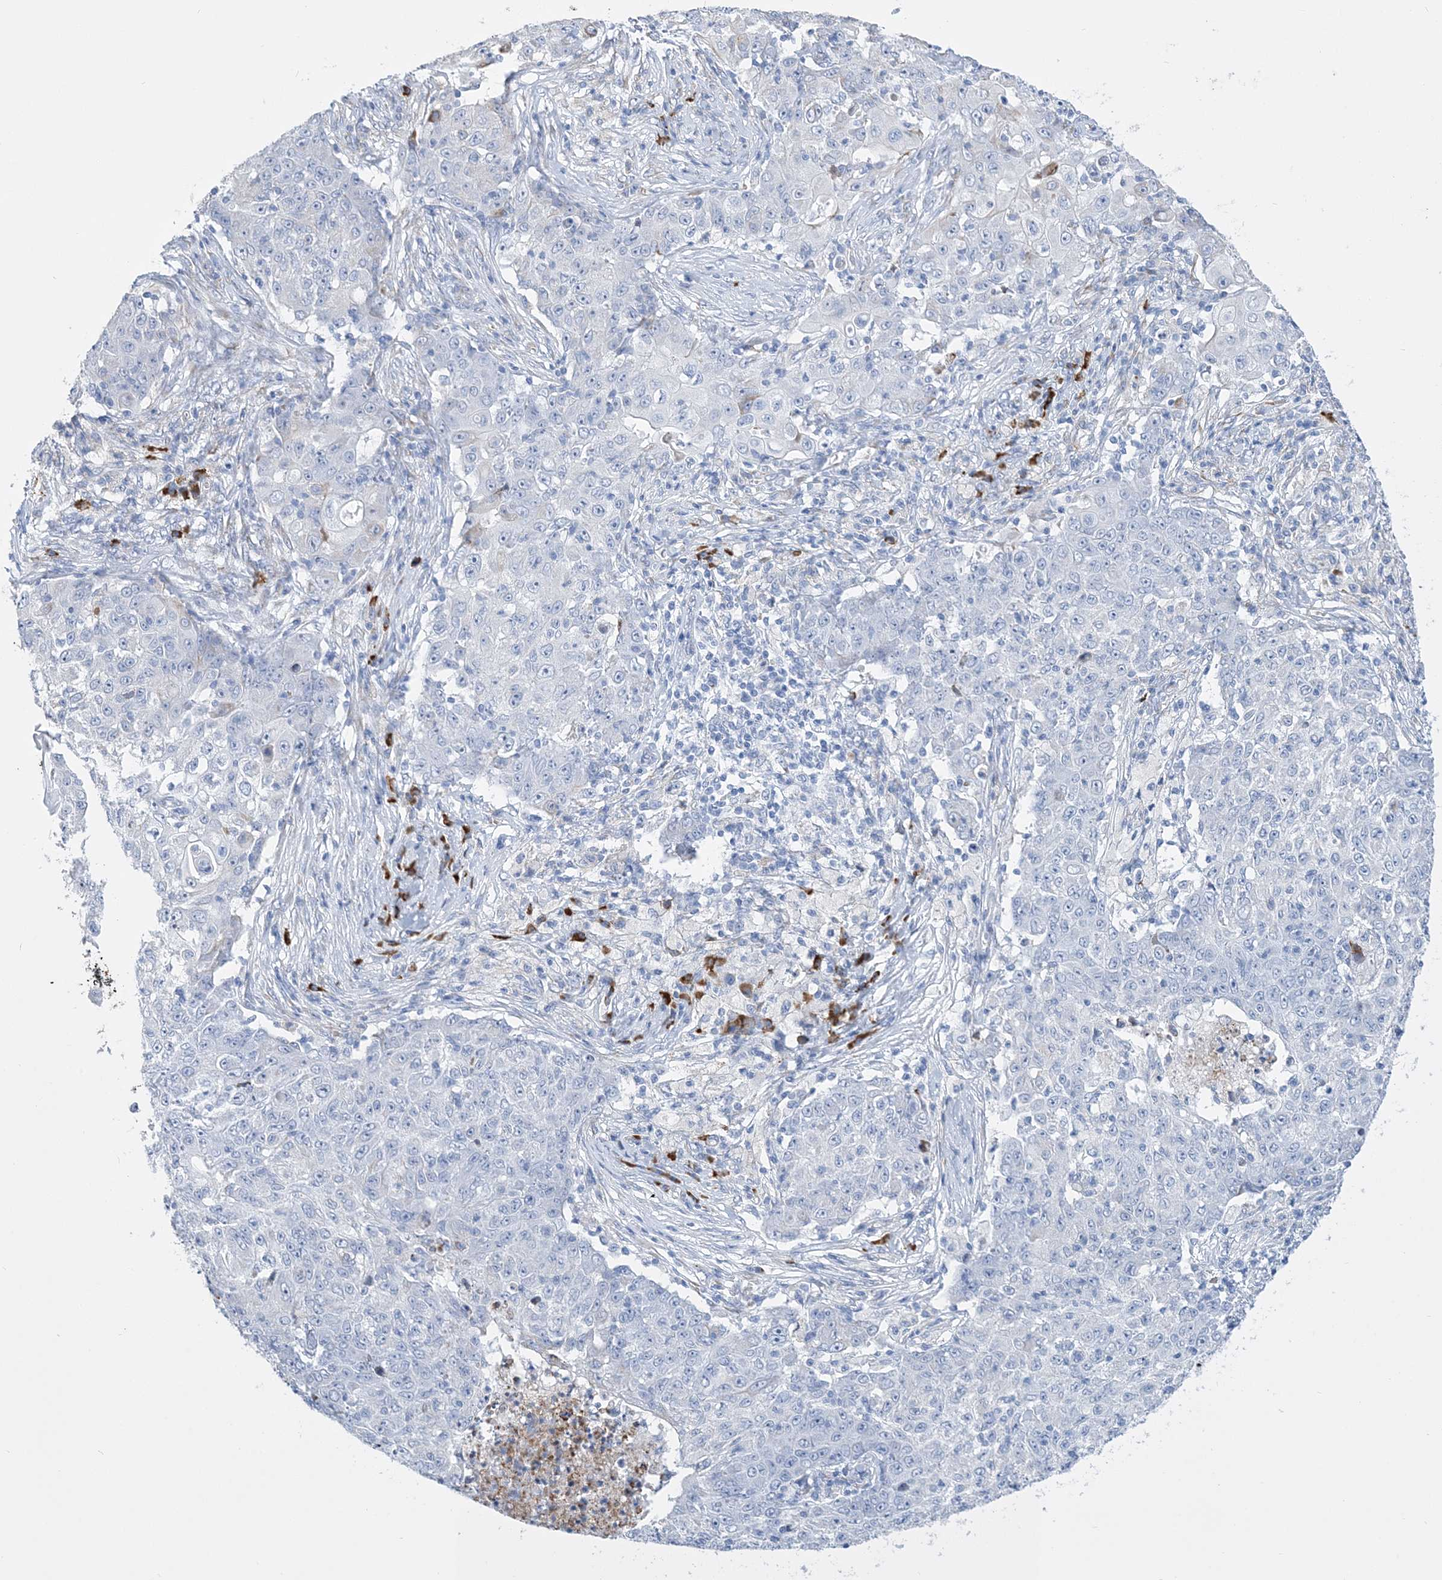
{"staining": {"intensity": "negative", "quantity": "none", "location": "none"}, "tissue": "ovarian cancer", "cell_type": "Tumor cells", "image_type": "cancer", "snomed": [{"axis": "morphology", "description": "Carcinoma, endometroid"}, {"axis": "topography", "description": "Ovary"}], "caption": "High magnification brightfield microscopy of endometroid carcinoma (ovarian) stained with DAB (3,3'-diaminobenzidine) (brown) and counterstained with hematoxylin (blue): tumor cells show no significant positivity.", "gene": "TSPYL6", "patient": {"sex": "female", "age": 42}}